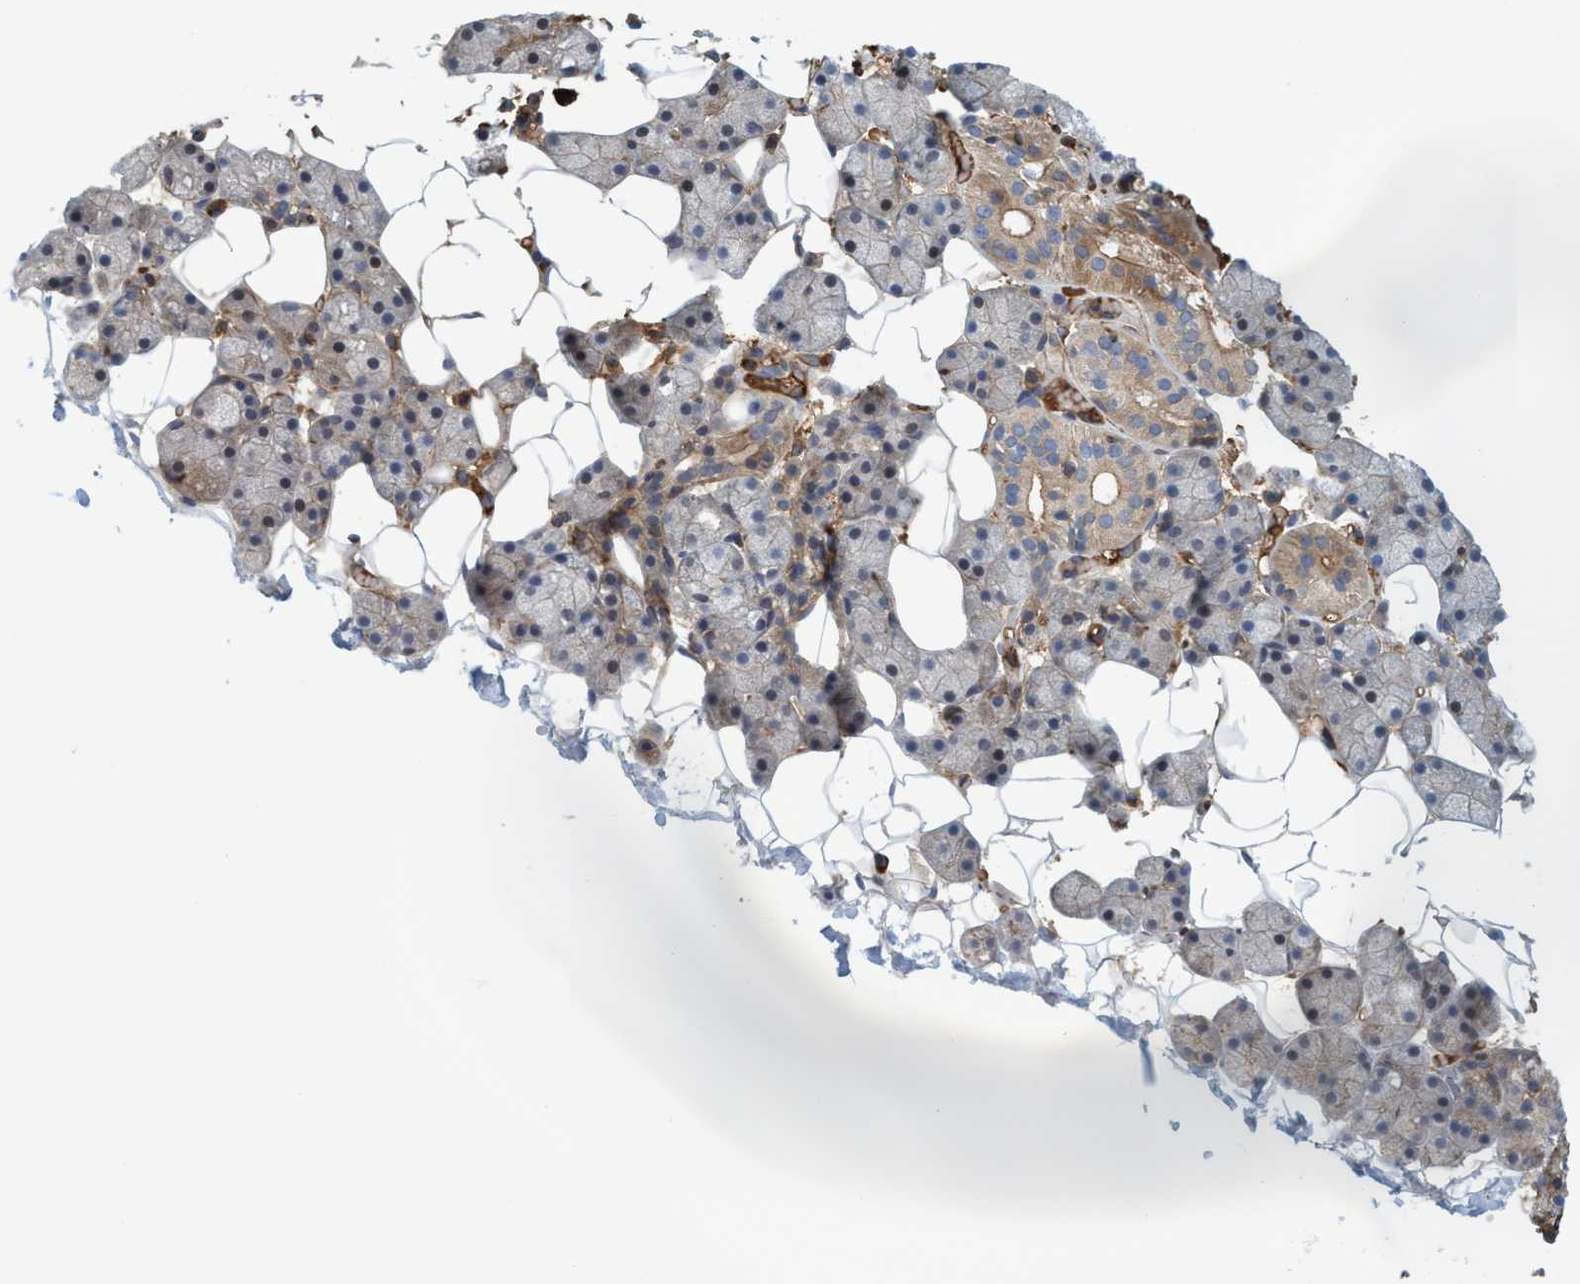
{"staining": {"intensity": "moderate", "quantity": "25%-75%", "location": "cytoplasmic/membranous"}, "tissue": "salivary gland", "cell_type": "Glandular cells", "image_type": "normal", "snomed": [{"axis": "morphology", "description": "Normal tissue, NOS"}, {"axis": "topography", "description": "Salivary gland"}], "caption": "Immunohistochemistry micrograph of benign salivary gland: human salivary gland stained using immunohistochemistry (IHC) displays medium levels of moderate protein expression localized specifically in the cytoplasmic/membranous of glandular cells, appearing as a cytoplasmic/membranous brown color.", "gene": "SPECC1", "patient": {"sex": "female", "age": 33}}